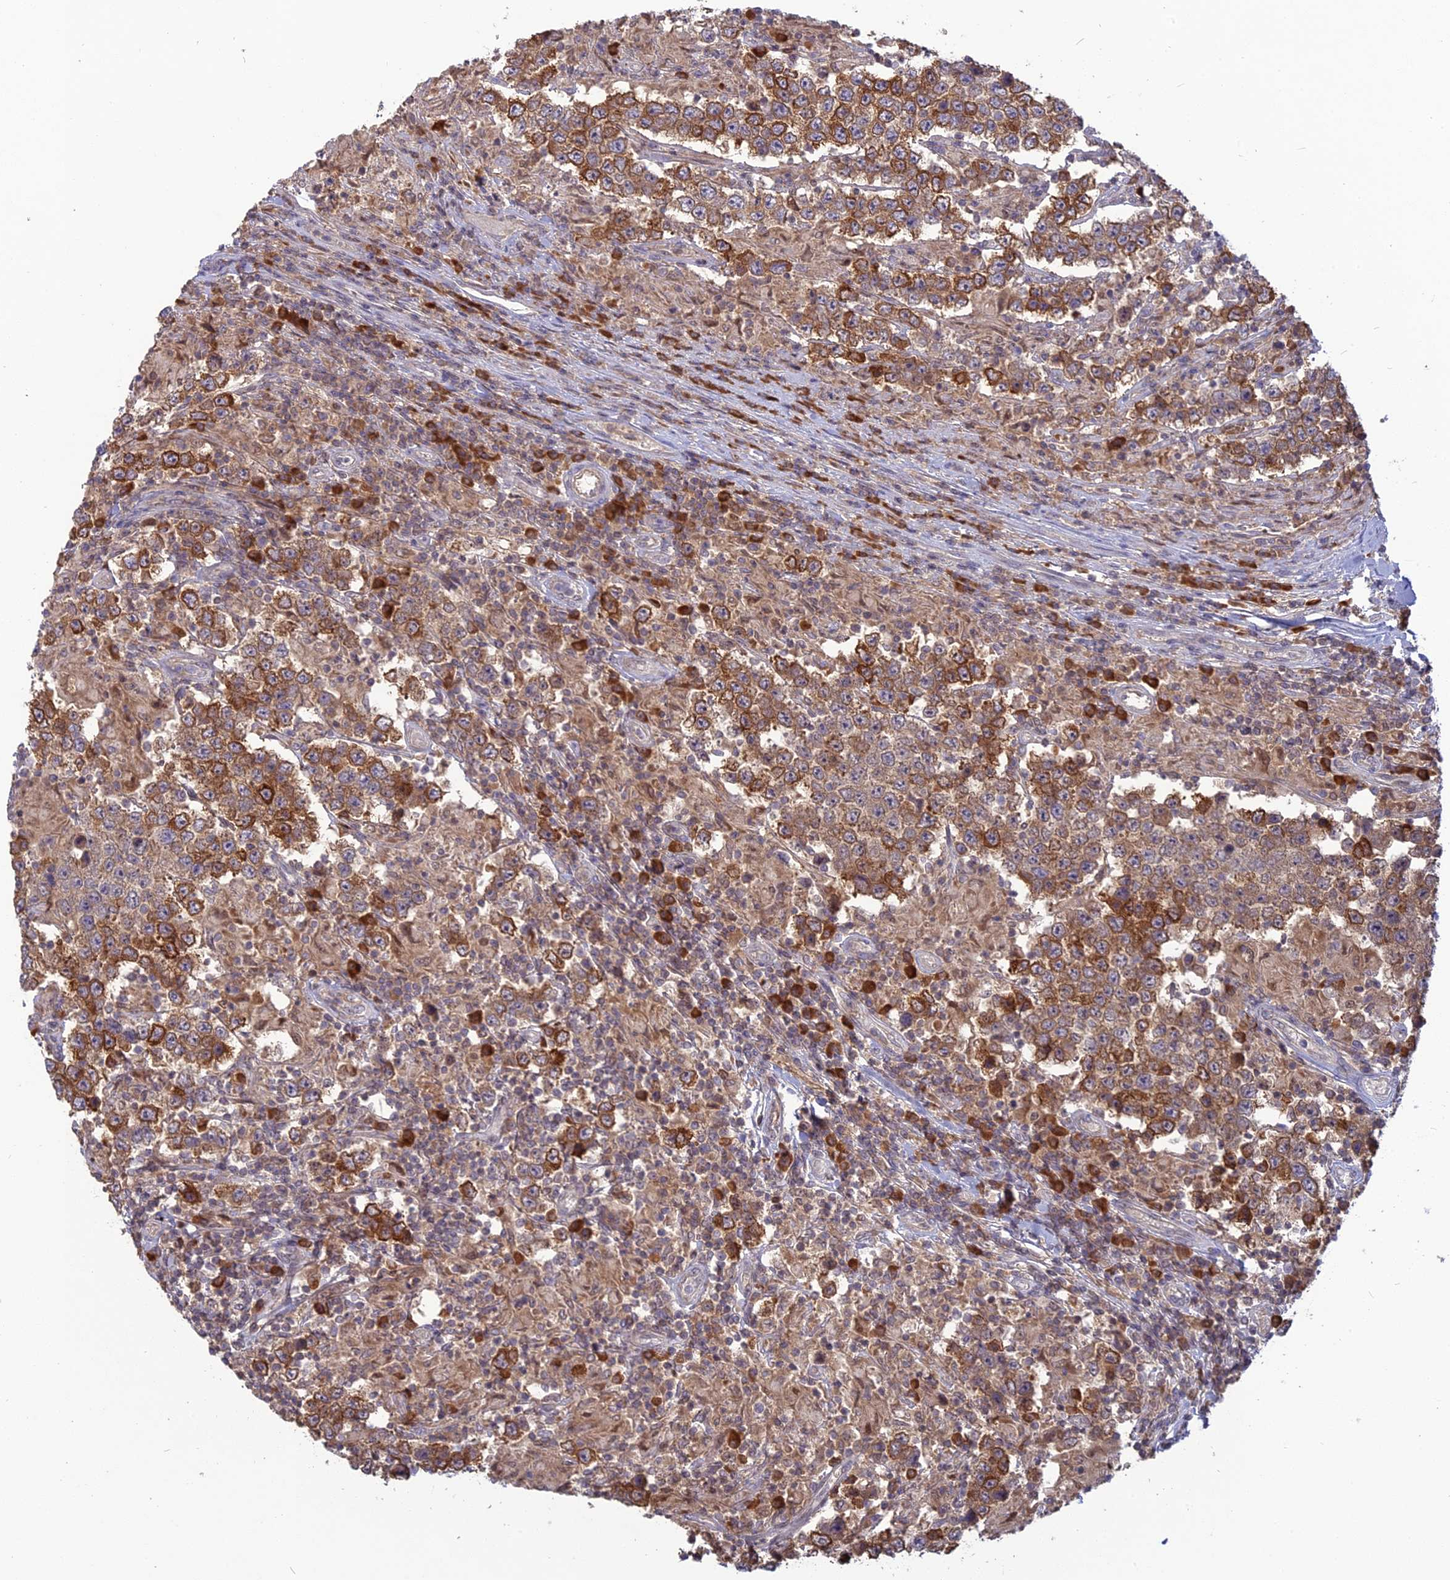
{"staining": {"intensity": "moderate", "quantity": "25%-75%", "location": "cytoplasmic/membranous"}, "tissue": "testis cancer", "cell_type": "Tumor cells", "image_type": "cancer", "snomed": [{"axis": "morphology", "description": "Normal tissue, NOS"}, {"axis": "morphology", "description": "Urothelial carcinoma, High grade"}, {"axis": "morphology", "description": "Seminoma, NOS"}, {"axis": "morphology", "description": "Carcinoma, Embryonal, NOS"}, {"axis": "topography", "description": "Urinary bladder"}, {"axis": "topography", "description": "Testis"}], "caption": "An image showing moderate cytoplasmic/membranous positivity in approximately 25%-75% of tumor cells in testis seminoma, as visualized by brown immunohistochemical staining.", "gene": "TMEM208", "patient": {"sex": "male", "age": 41}}